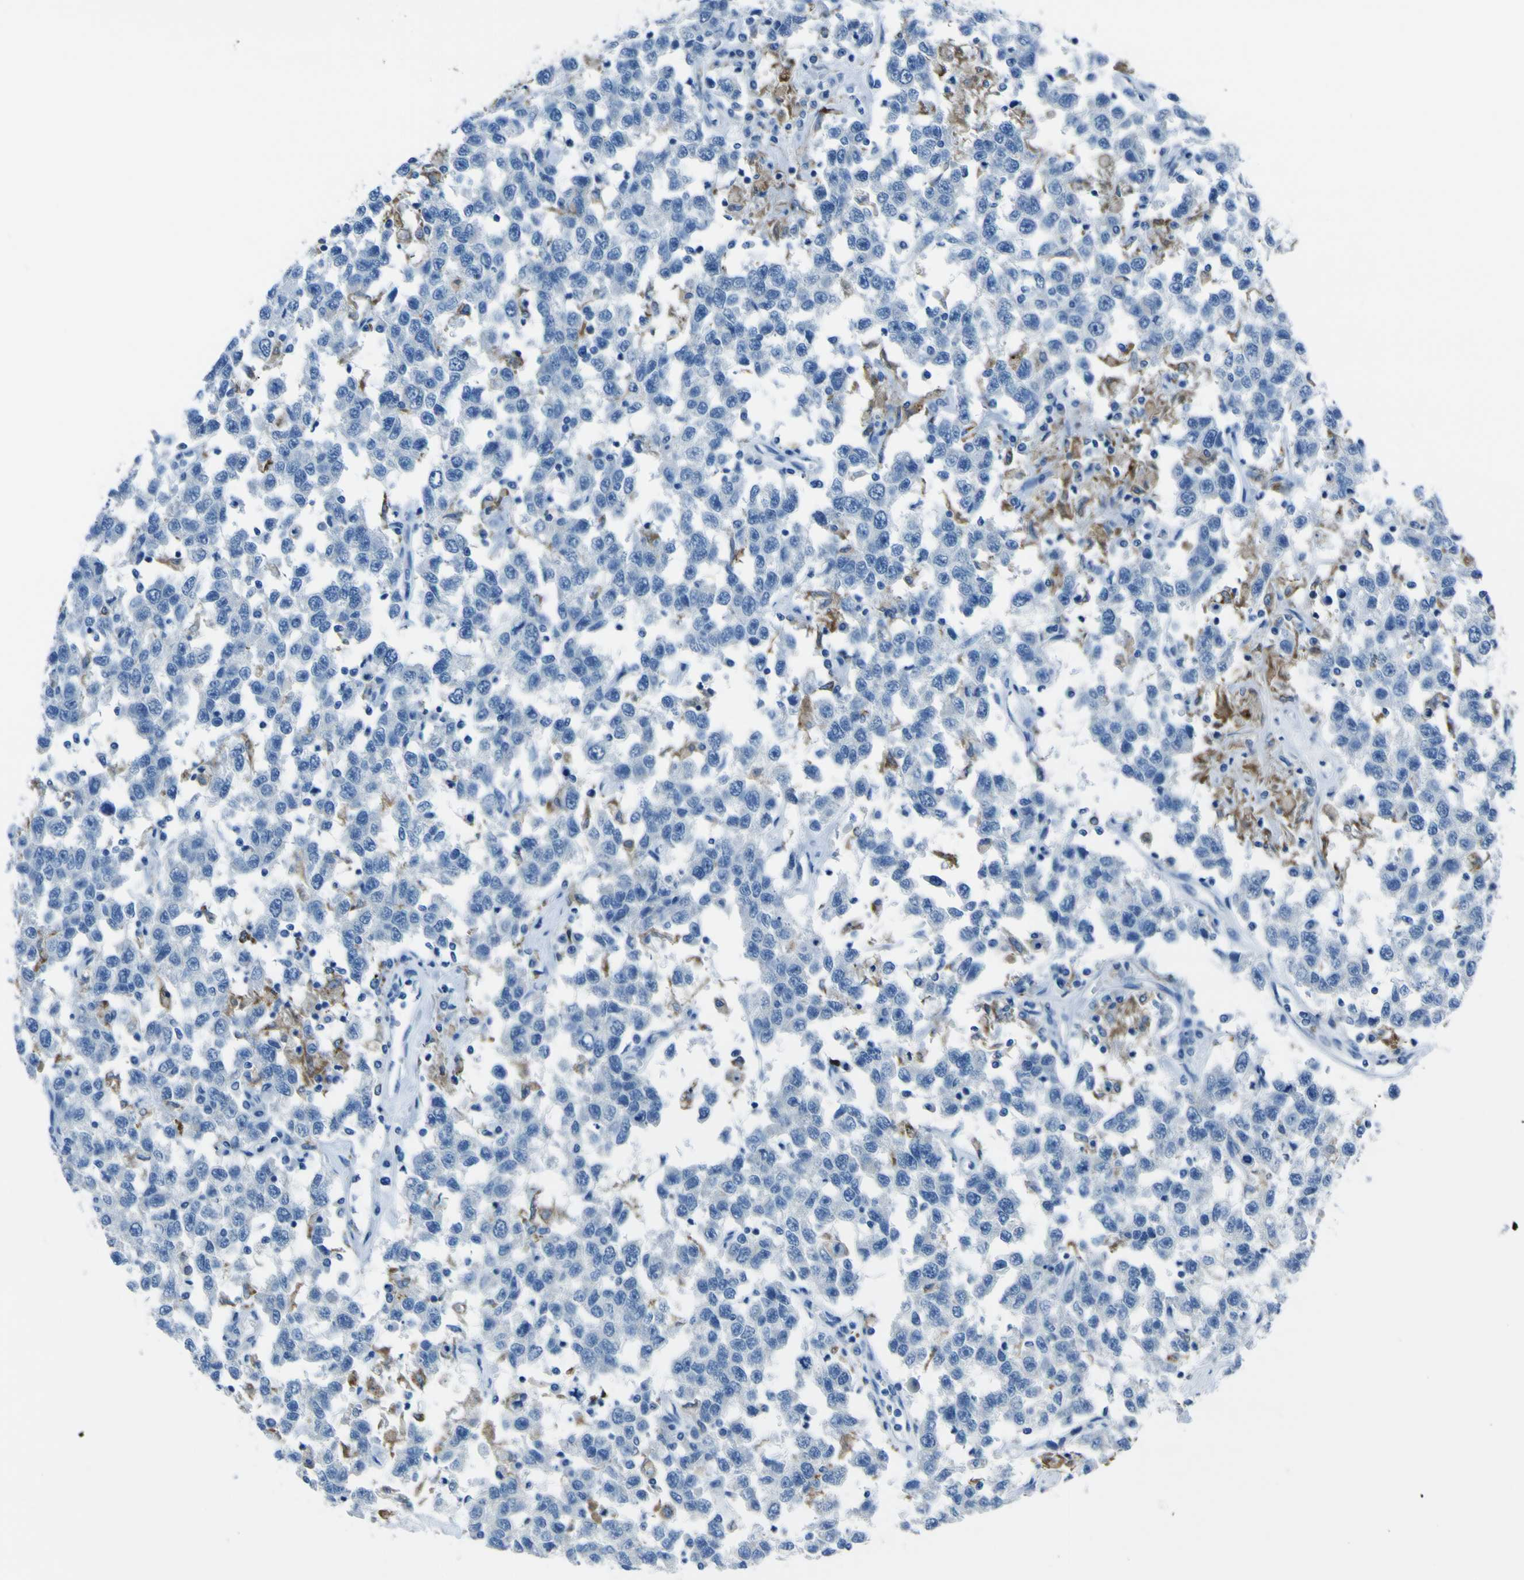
{"staining": {"intensity": "negative", "quantity": "none", "location": "none"}, "tissue": "testis cancer", "cell_type": "Tumor cells", "image_type": "cancer", "snomed": [{"axis": "morphology", "description": "Seminoma, NOS"}, {"axis": "topography", "description": "Testis"}], "caption": "IHC micrograph of neoplastic tissue: human testis cancer (seminoma) stained with DAB (3,3'-diaminobenzidine) demonstrates no significant protein expression in tumor cells. (Brightfield microscopy of DAB IHC at high magnification).", "gene": "ACSL1", "patient": {"sex": "male", "age": 41}}